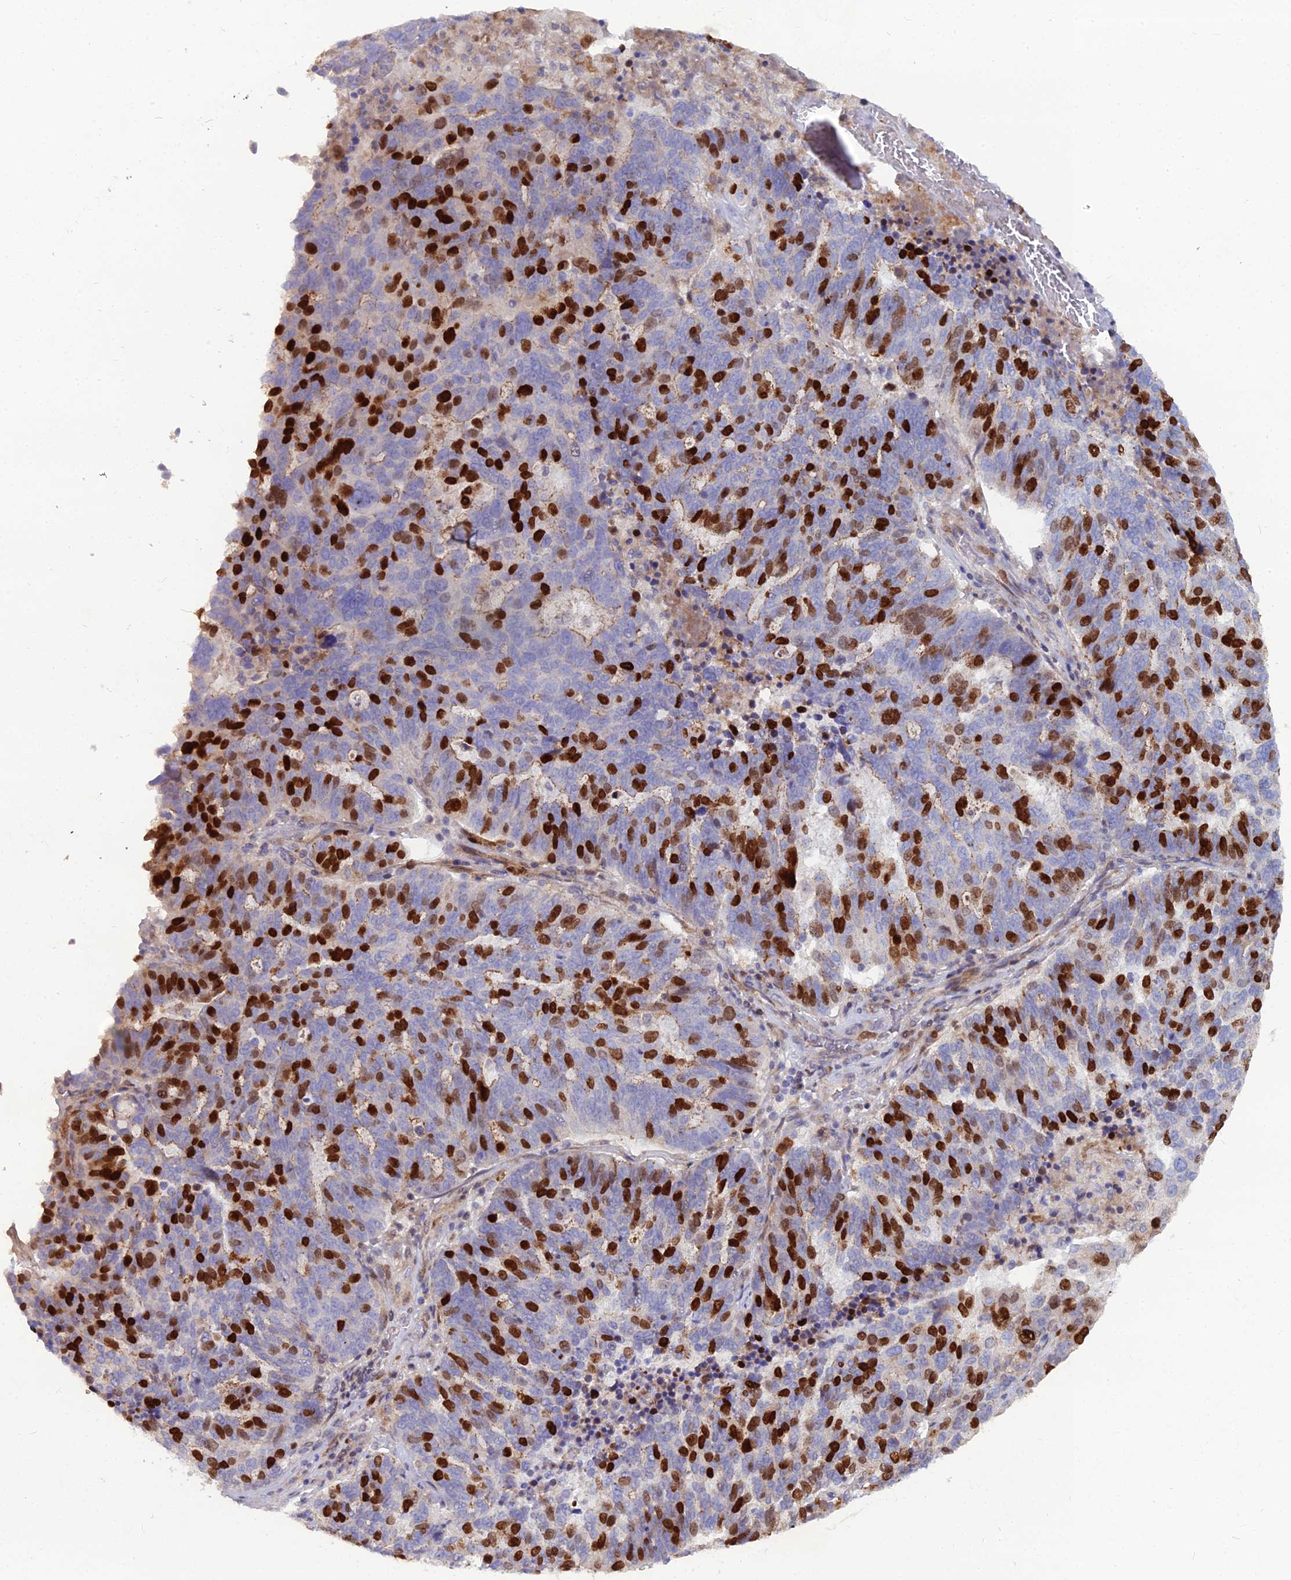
{"staining": {"intensity": "strong", "quantity": "25%-75%", "location": "nuclear"}, "tissue": "ovarian cancer", "cell_type": "Tumor cells", "image_type": "cancer", "snomed": [{"axis": "morphology", "description": "Cystadenocarcinoma, serous, NOS"}, {"axis": "topography", "description": "Ovary"}], "caption": "High-magnification brightfield microscopy of ovarian cancer (serous cystadenocarcinoma) stained with DAB (3,3'-diaminobenzidine) (brown) and counterstained with hematoxylin (blue). tumor cells exhibit strong nuclear positivity is identified in approximately25%-75% of cells. The staining is performed using DAB brown chromogen to label protein expression. The nuclei are counter-stained blue using hematoxylin.", "gene": "NUSAP1", "patient": {"sex": "female", "age": 59}}